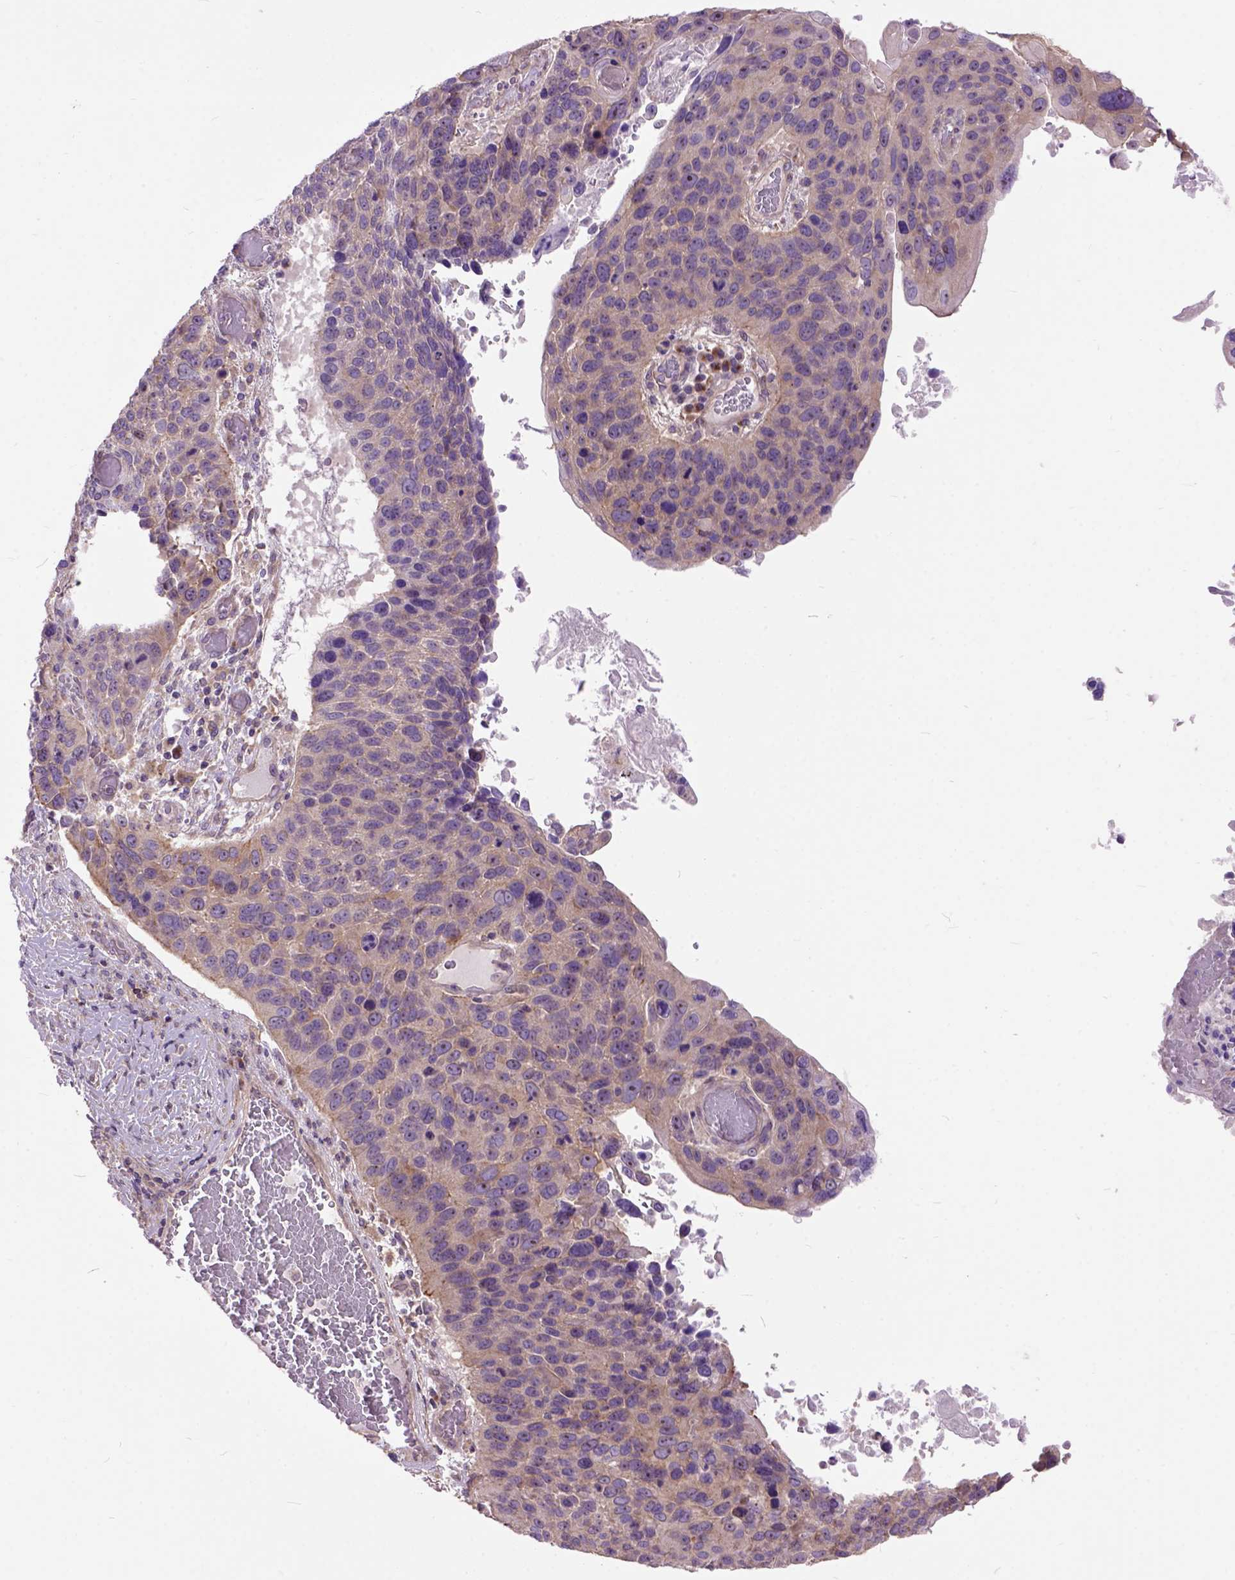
{"staining": {"intensity": "moderate", "quantity": "<25%", "location": "cytoplasmic/membranous"}, "tissue": "lung cancer", "cell_type": "Tumor cells", "image_type": "cancer", "snomed": [{"axis": "morphology", "description": "Squamous cell carcinoma, NOS"}, {"axis": "topography", "description": "Lung"}], "caption": "An IHC micrograph of neoplastic tissue is shown. Protein staining in brown shows moderate cytoplasmic/membranous positivity in lung cancer within tumor cells. The staining was performed using DAB to visualize the protein expression in brown, while the nuclei were stained in blue with hematoxylin (Magnification: 20x).", "gene": "MAPT", "patient": {"sex": "male", "age": 68}}